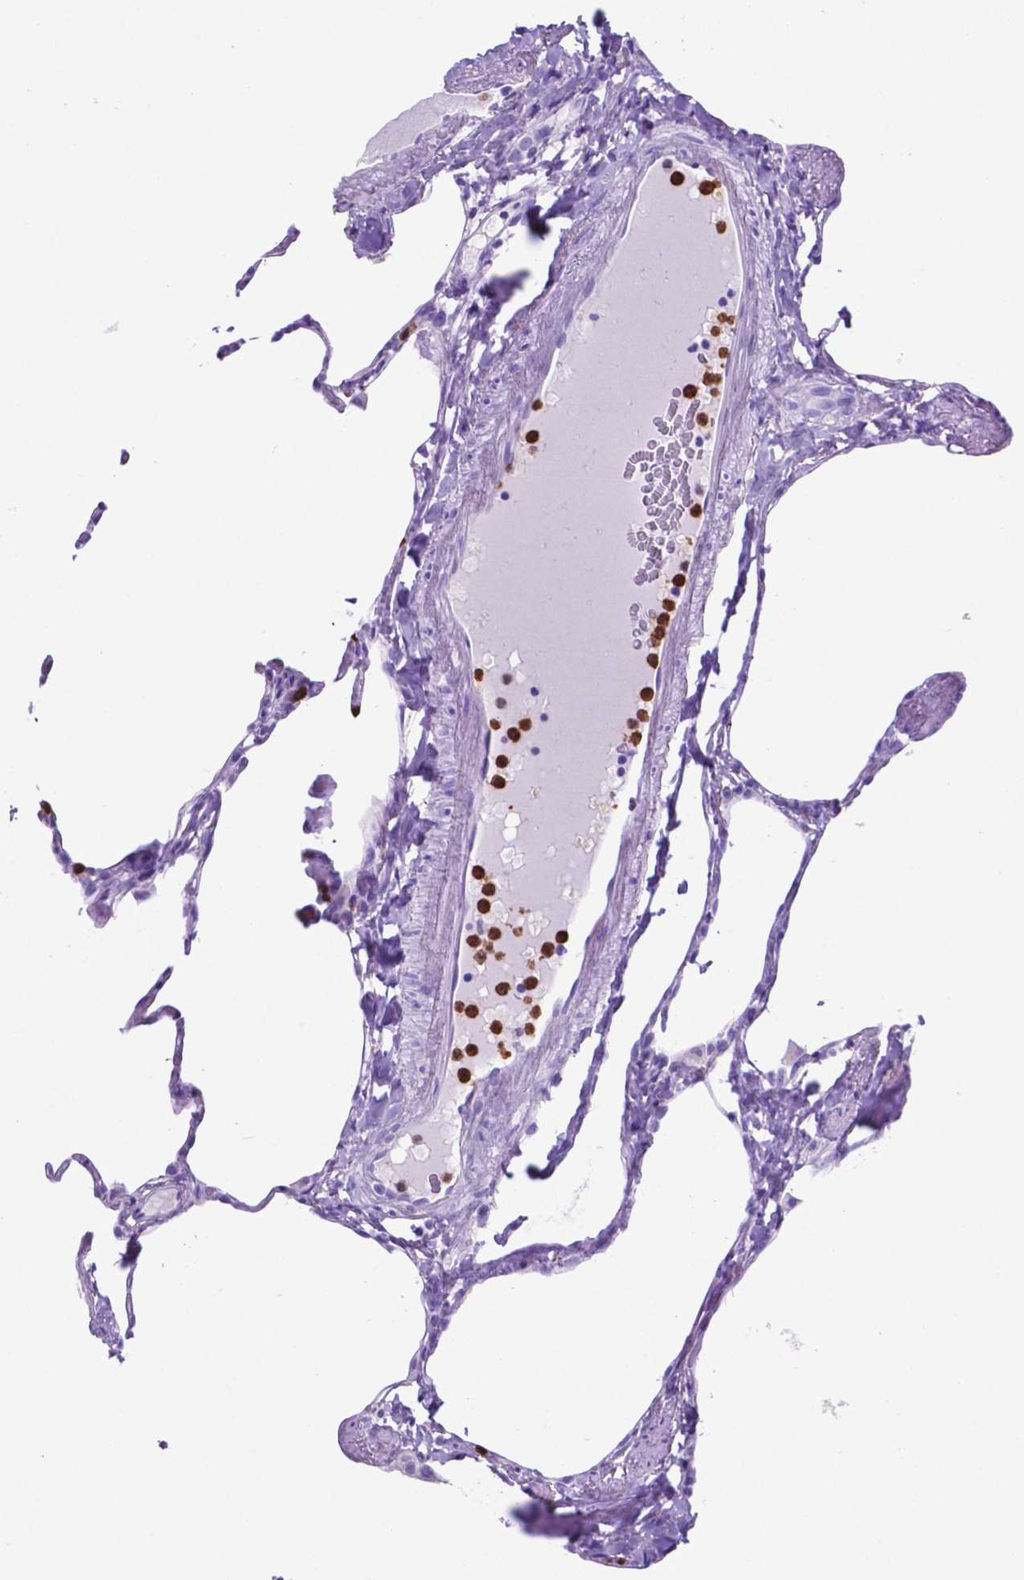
{"staining": {"intensity": "negative", "quantity": "none", "location": "none"}, "tissue": "lung", "cell_type": "Alveolar cells", "image_type": "normal", "snomed": [{"axis": "morphology", "description": "Normal tissue, NOS"}, {"axis": "topography", "description": "Lung"}], "caption": "There is no significant expression in alveolar cells of lung. (DAB (3,3'-diaminobenzidine) immunohistochemistry (IHC) with hematoxylin counter stain).", "gene": "LZTR1", "patient": {"sex": "male", "age": 65}}